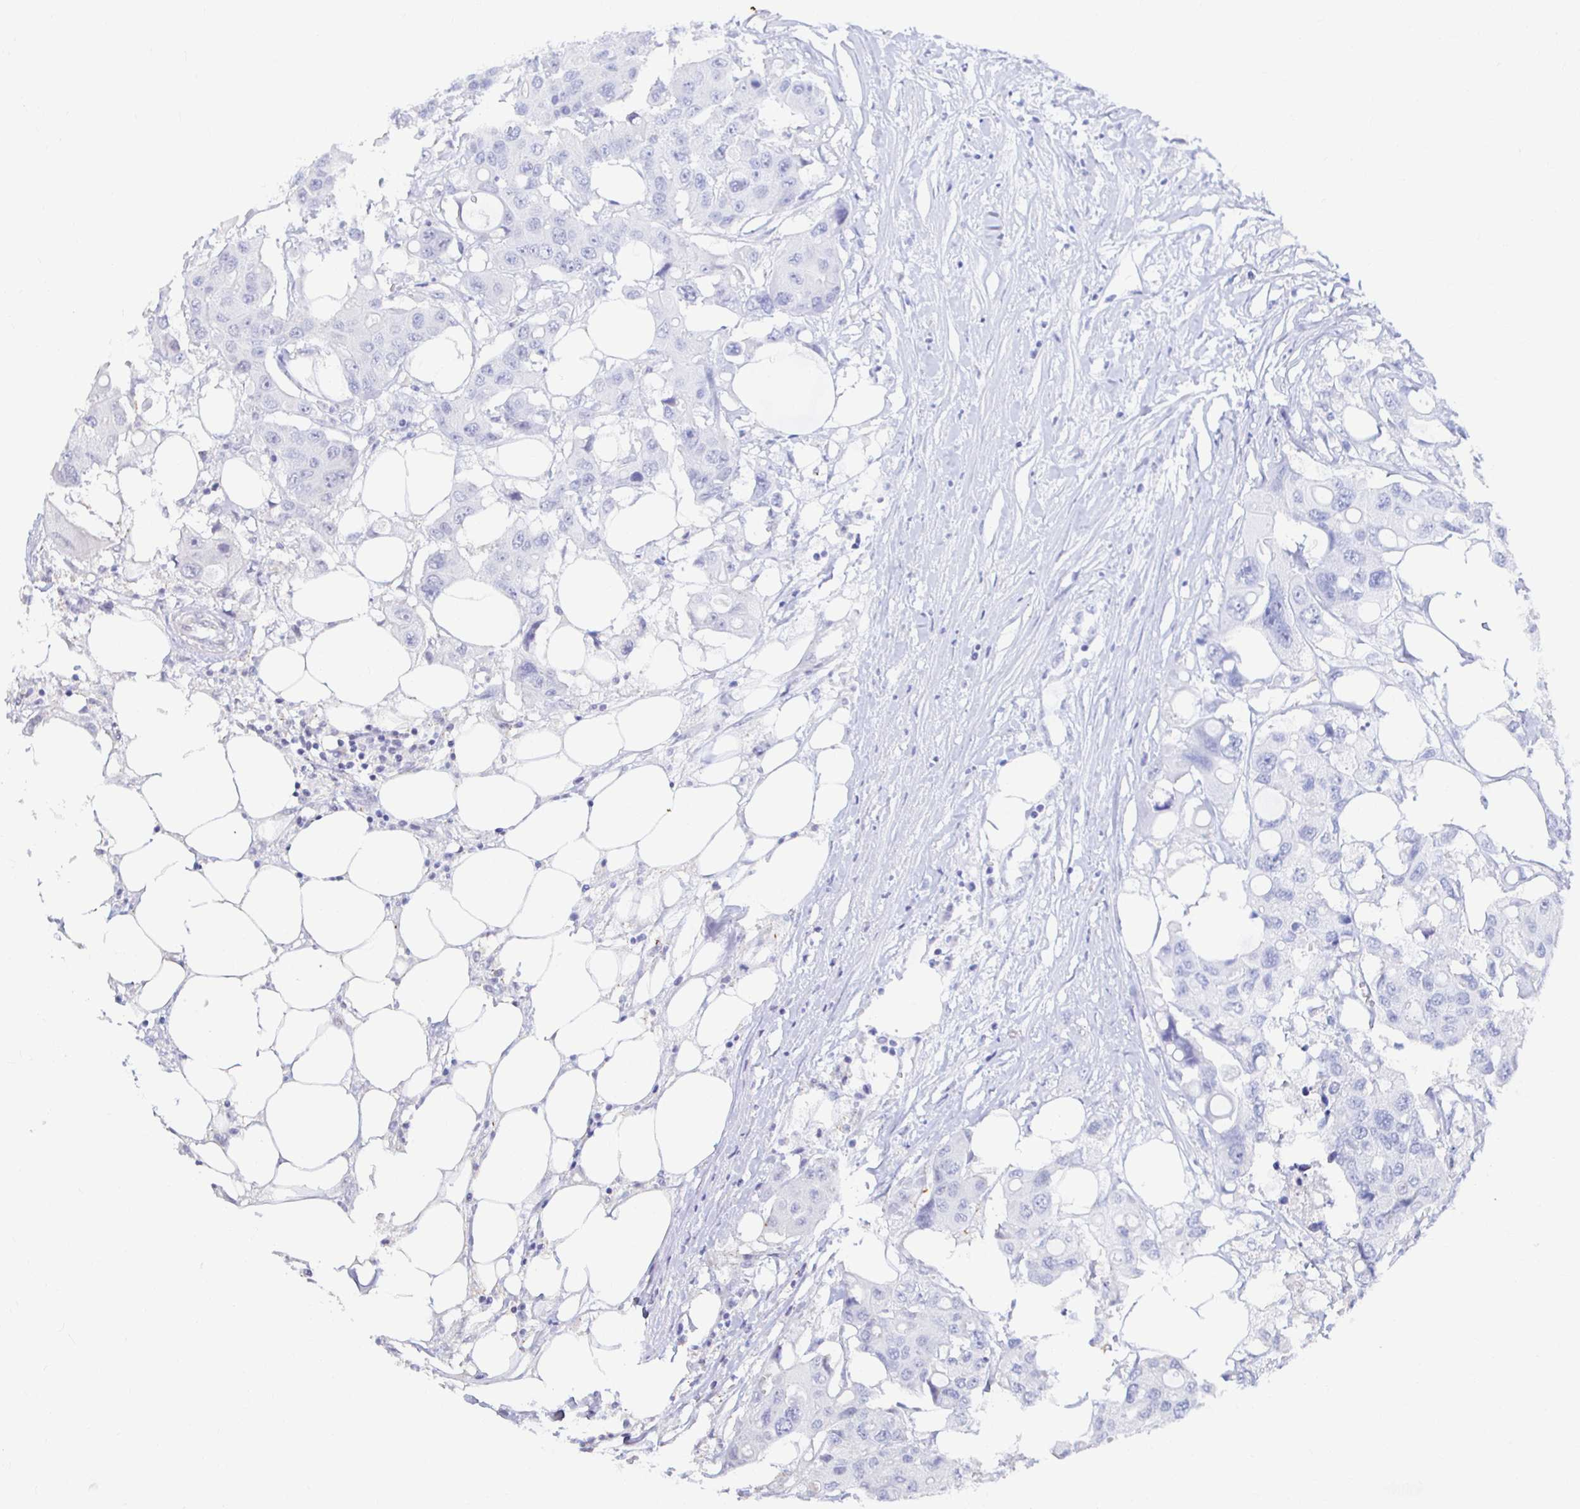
{"staining": {"intensity": "negative", "quantity": "none", "location": "none"}, "tissue": "colorectal cancer", "cell_type": "Tumor cells", "image_type": "cancer", "snomed": [{"axis": "morphology", "description": "Adenocarcinoma, NOS"}, {"axis": "topography", "description": "Colon"}], "caption": "Colorectal cancer was stained to show a protein in brown. There is no significant staining in tumor cells. (DAB (3,3'-diaminobenzidine) IHC with hematoxylin counter stain).", "gene": "CAPN11", "patient": {"sex": "male", "age": 77}}